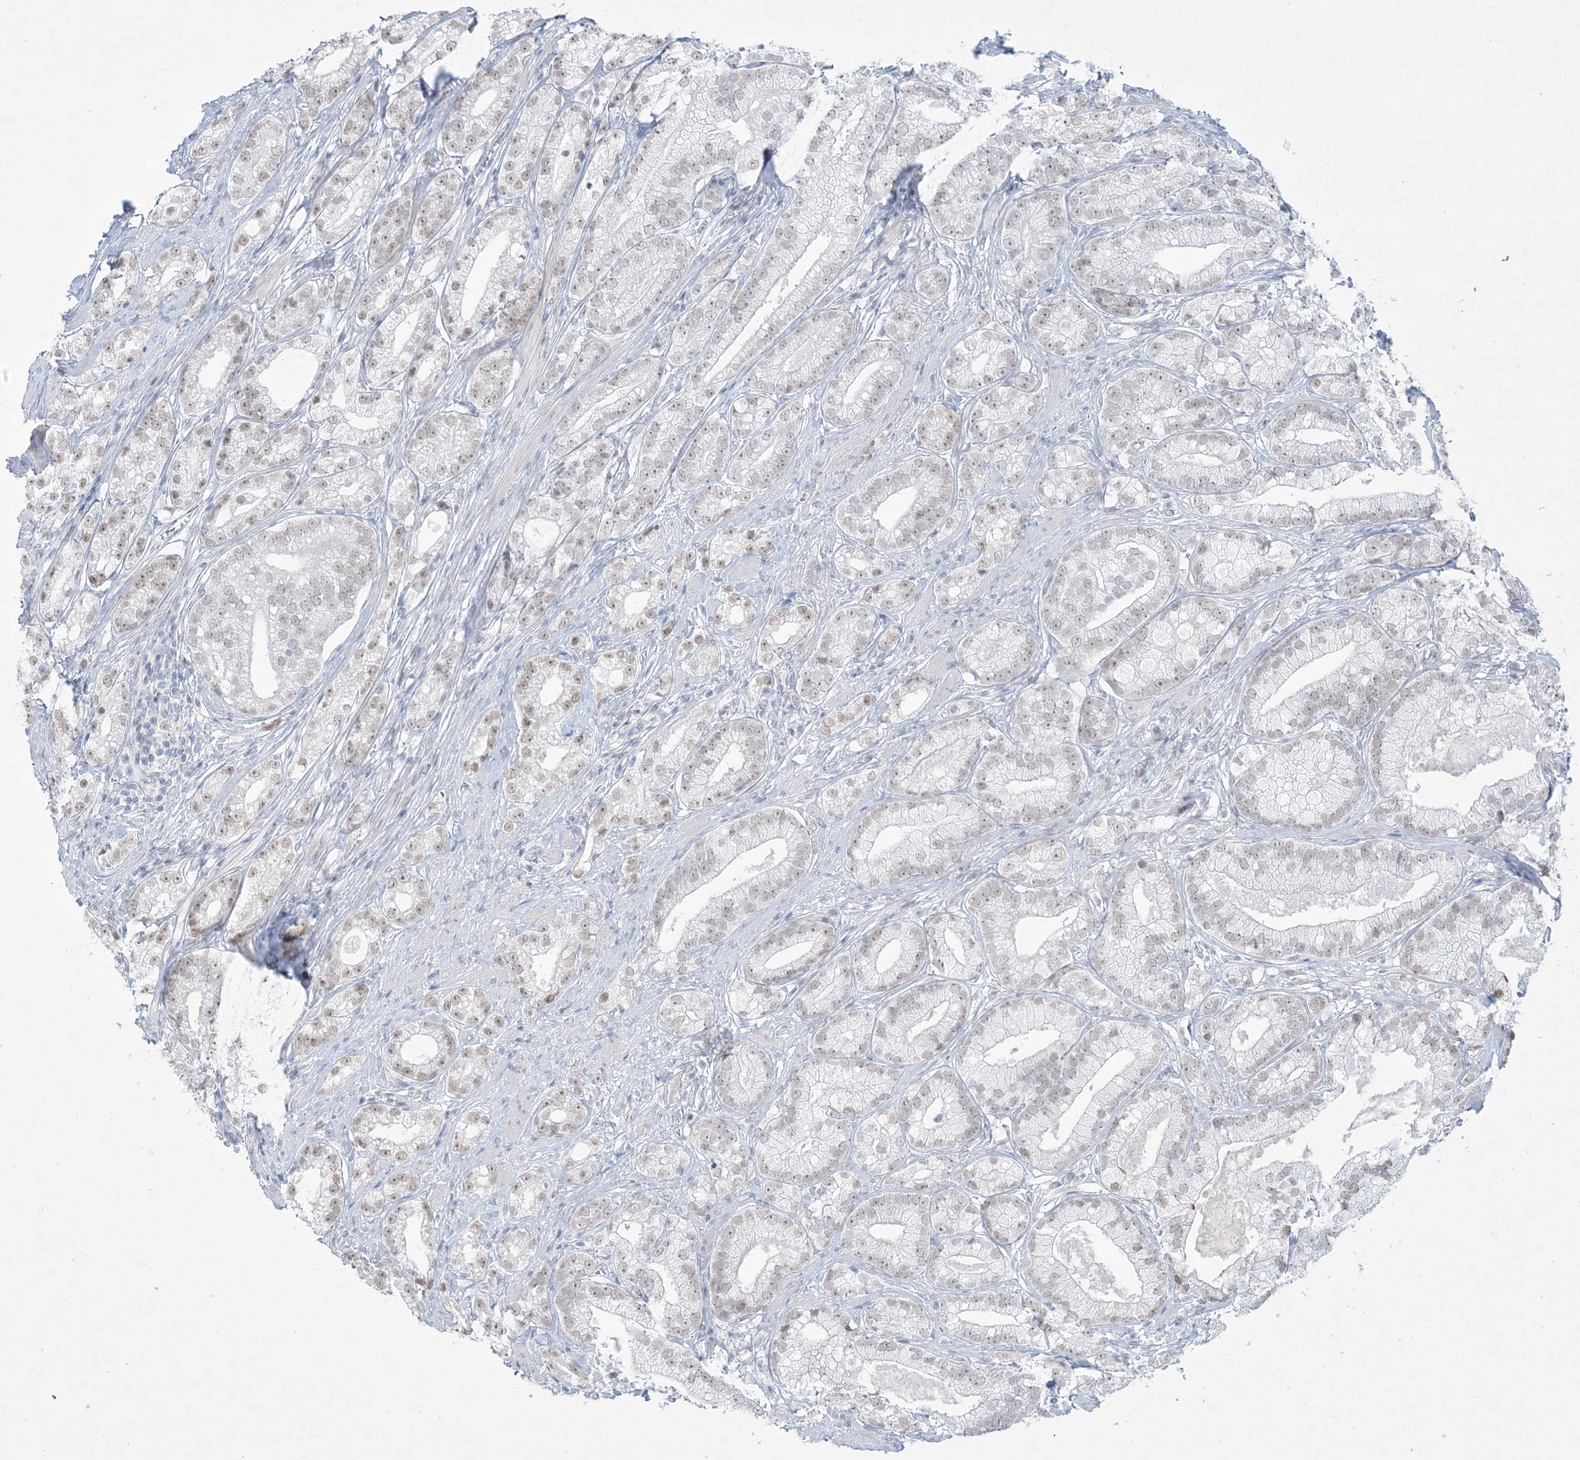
{"staining": {"intensity": "negative", "quantity": "none", "location": "none"}, "tissue": "prostate cancer", "cell_type": "Tumor cells", "image_type": "cancer", "snomed": [{"axis": "morphology", "description": "Adenocarcinoma, High grade"}, {"axis": "topography", "description": "Prostate"}], "caption": "Image shows no protein staining in tumor cells of high-grade adenocarcinoma (prostate) tissue.", "gene": "HOMEZ", "patient": {"sex": "male", "age": 69}}